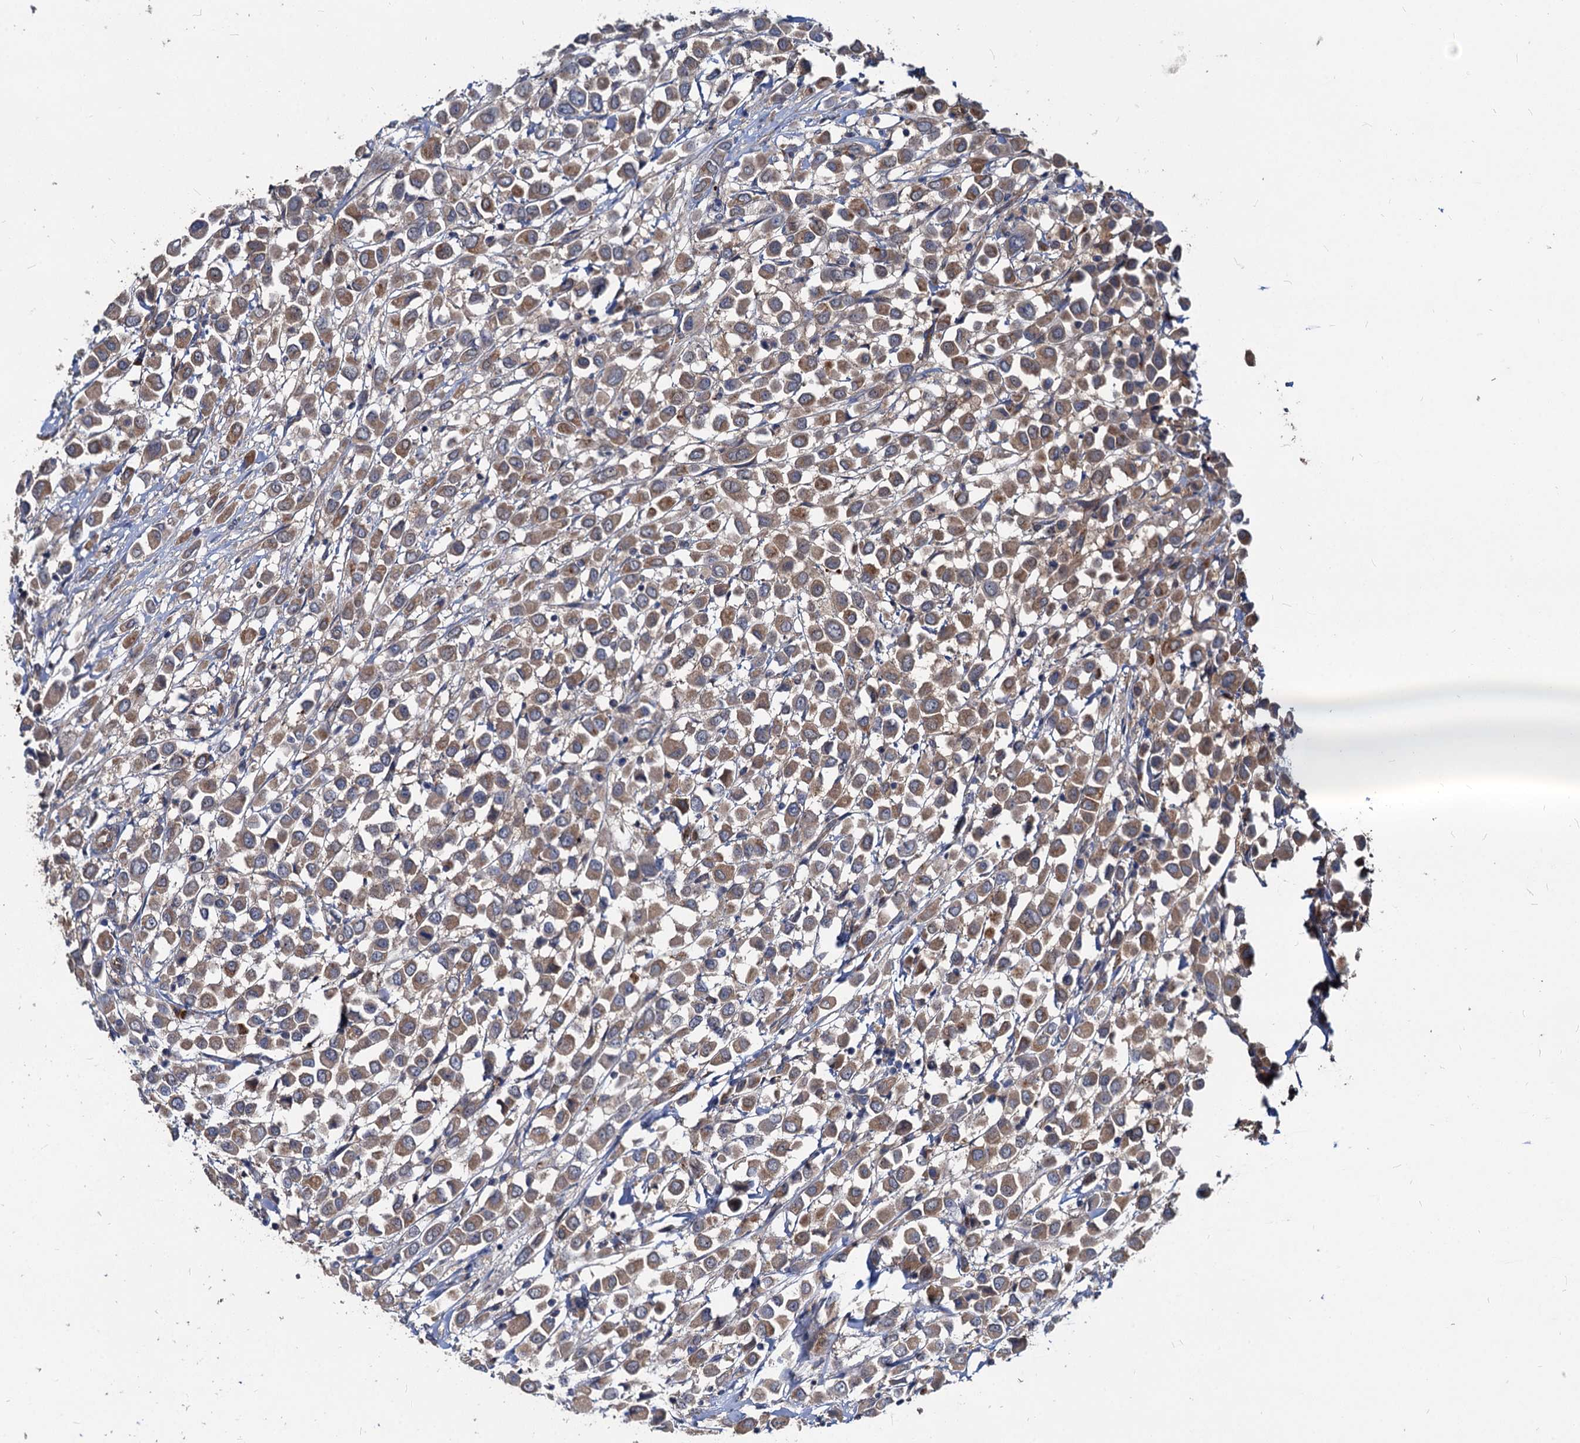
{"staining": {"intensity": "moderate", "quantity": ">75%", "location": "cytoplasmic/membranous"}, "tissue": "breast cancer", "cell_type": "Tumor cells", "image_type": "cancer", "snomed": [{"axis": "morphology", "description": "Duct carcinoma"}, {"axis": "topography", "description": "Breast"}], "caption": "This photomicrograph demonstrates immunohistochemistry (IHC) staining of breast cancer, with medium moderate cytoplasmic/membranous staining in about >75% of tumor cells.", "gene": "EIF2B2", "patient": {"sex": "female", "age": 61}}